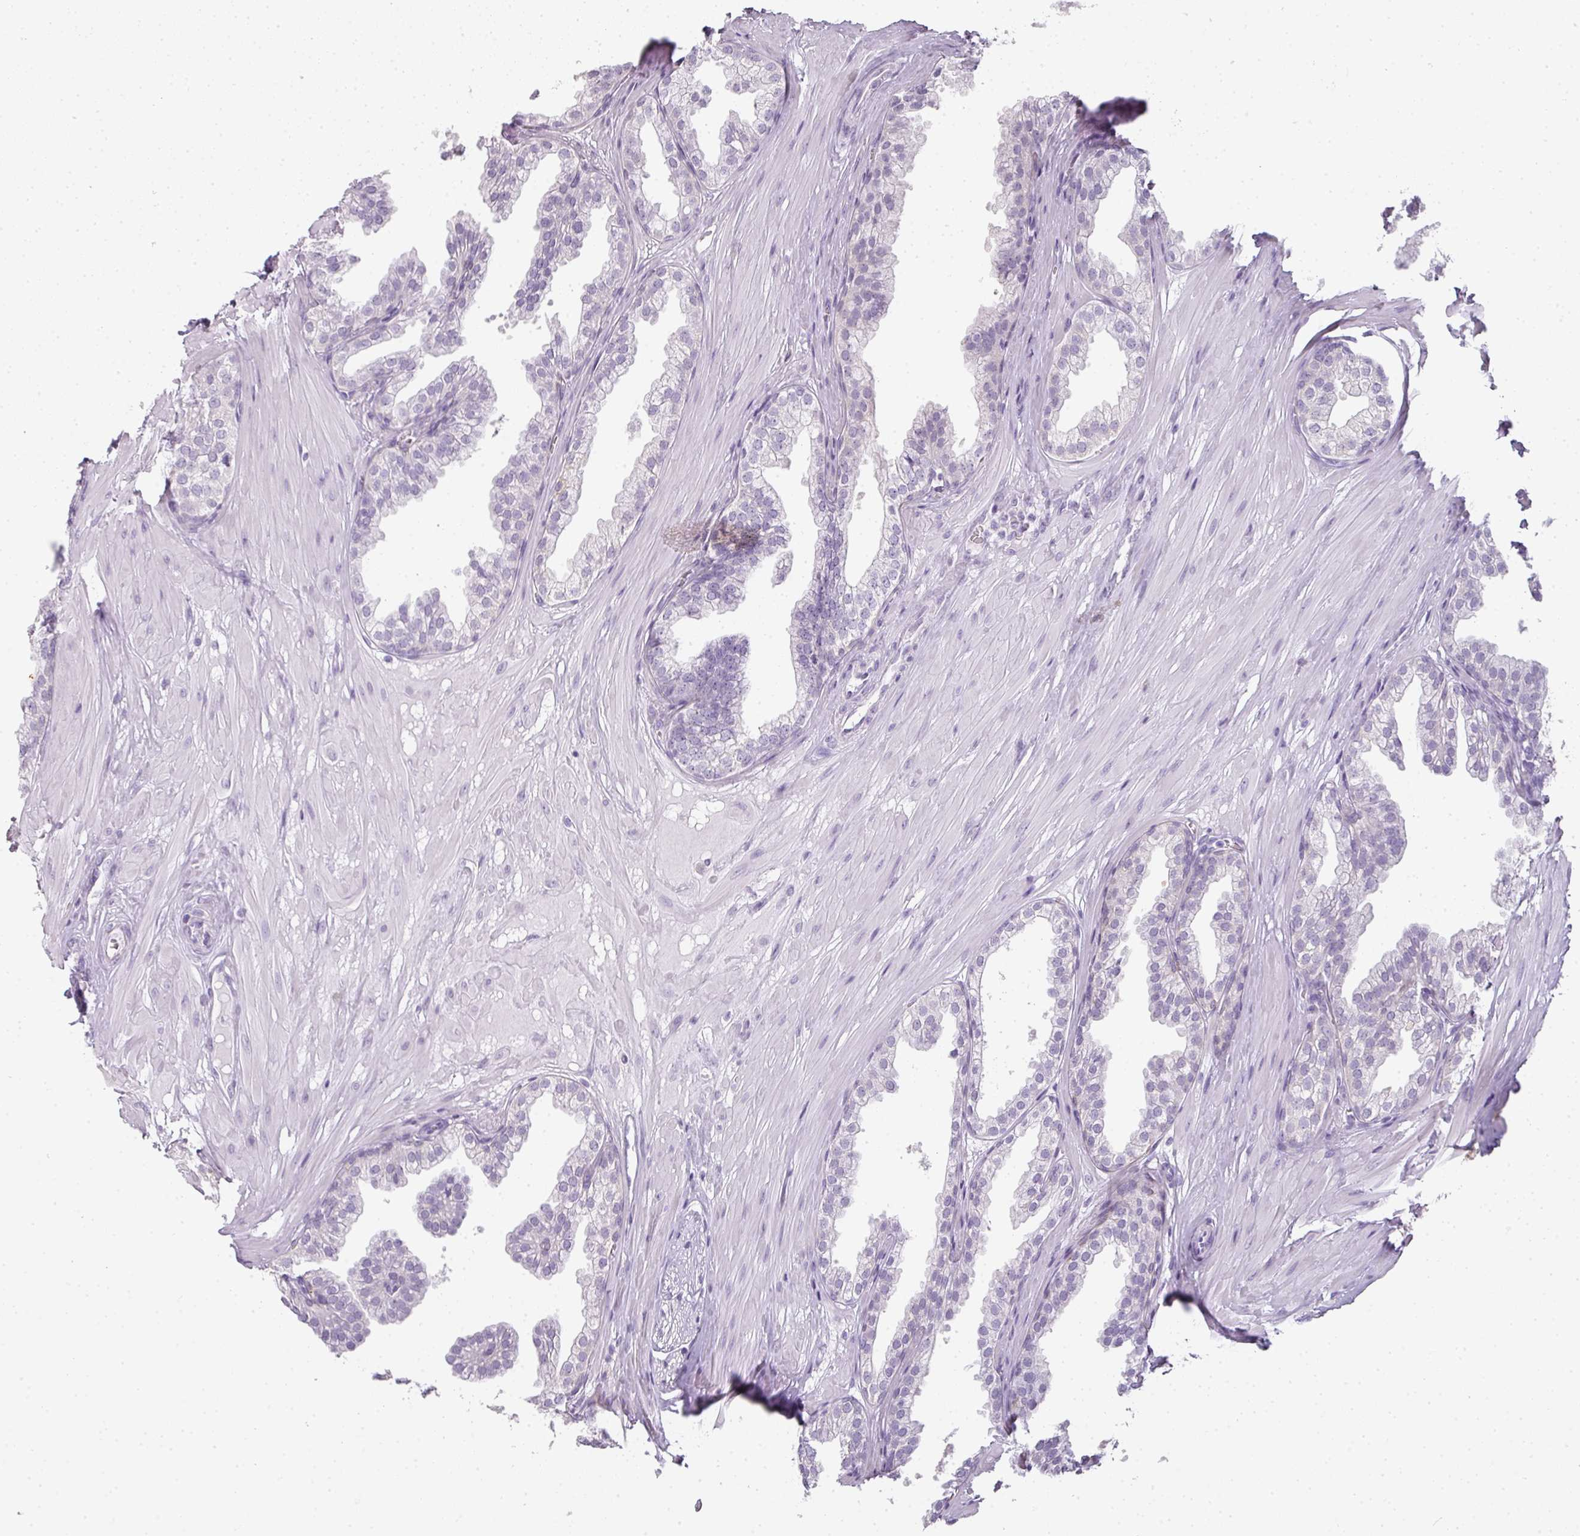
{"staining": {"intensity": "negative", "quantity": "none", "location": "none"}, "tissue": "prostate", "cell_type": "Glandular cells", "image_type": "normal", "snomed": [{"axis": "morphology", "description": "Normal tissue, NOS"}, {"axis": "topography", "description": "Prostate"}, {"axis": "topography", "description": "Peripheral nerve tissue"}], "caption": "Immunohistochemical staining of unremarkable human prostate displays no significant staining in glandular cells. (DAB IHC visualized using brightfield microscopy, high magnification).", "gene": "RBMY1A1", "patient": {"sex": "male", "age": 55}}